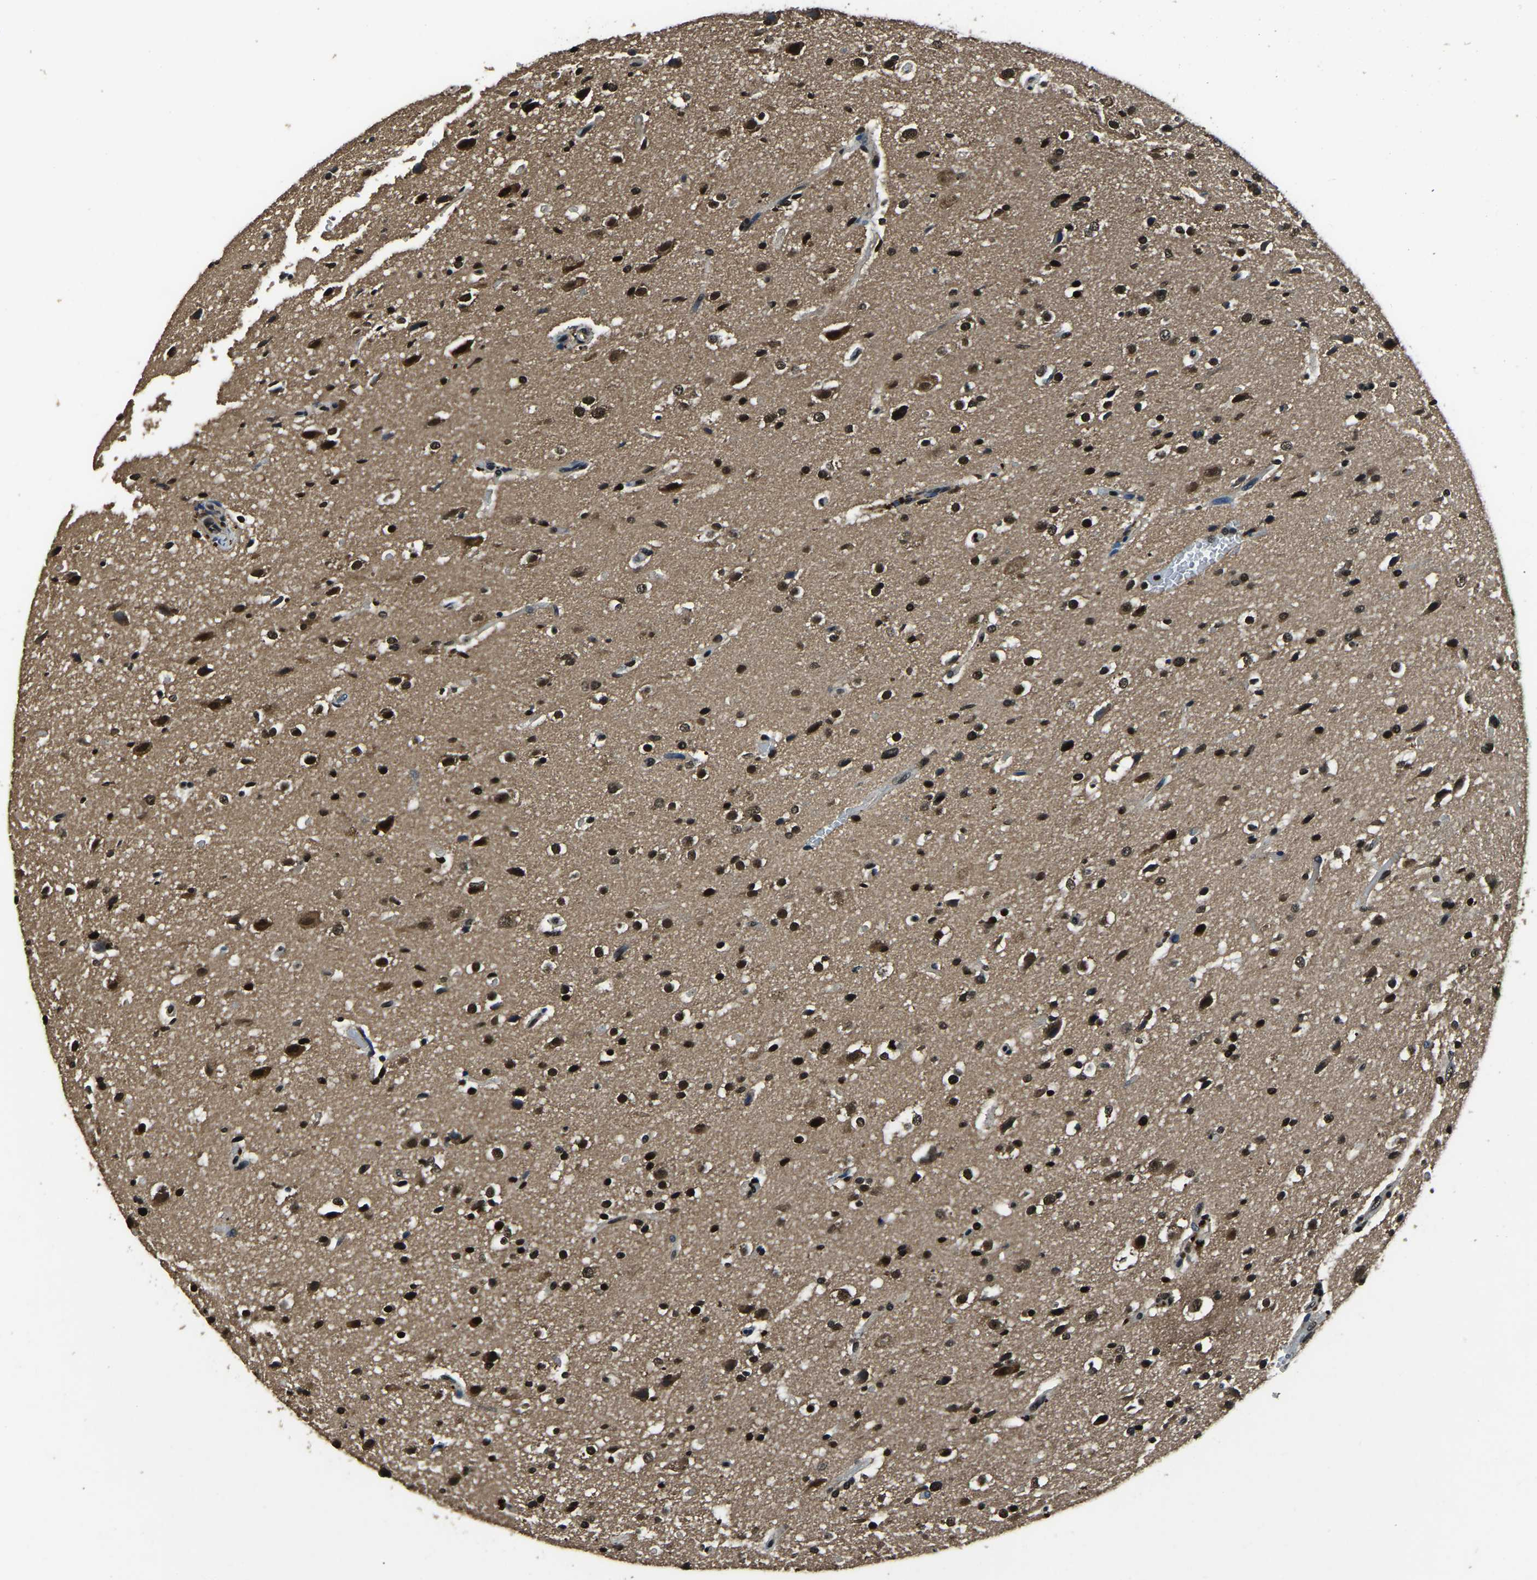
{"staining": {"intensity": "strong", "quantity": ">75%", "location": "nuclear"}, "tissue": "glioma", "cell_type": "Tumor cells", "image_type": "cancer", "snomed": [{"axis": "morphology", "description": "Glioma, malignant, High grade"}, {"axis": "topography", "description": "Brain"}], "caption": "Immunohistochemical staining of malignant high-grade glioma shows strong nuclear protein expression in approximately >75% of tumor cells.", "gene": "ANKIB1", "patient": {"sex": "male", "age": 33}}